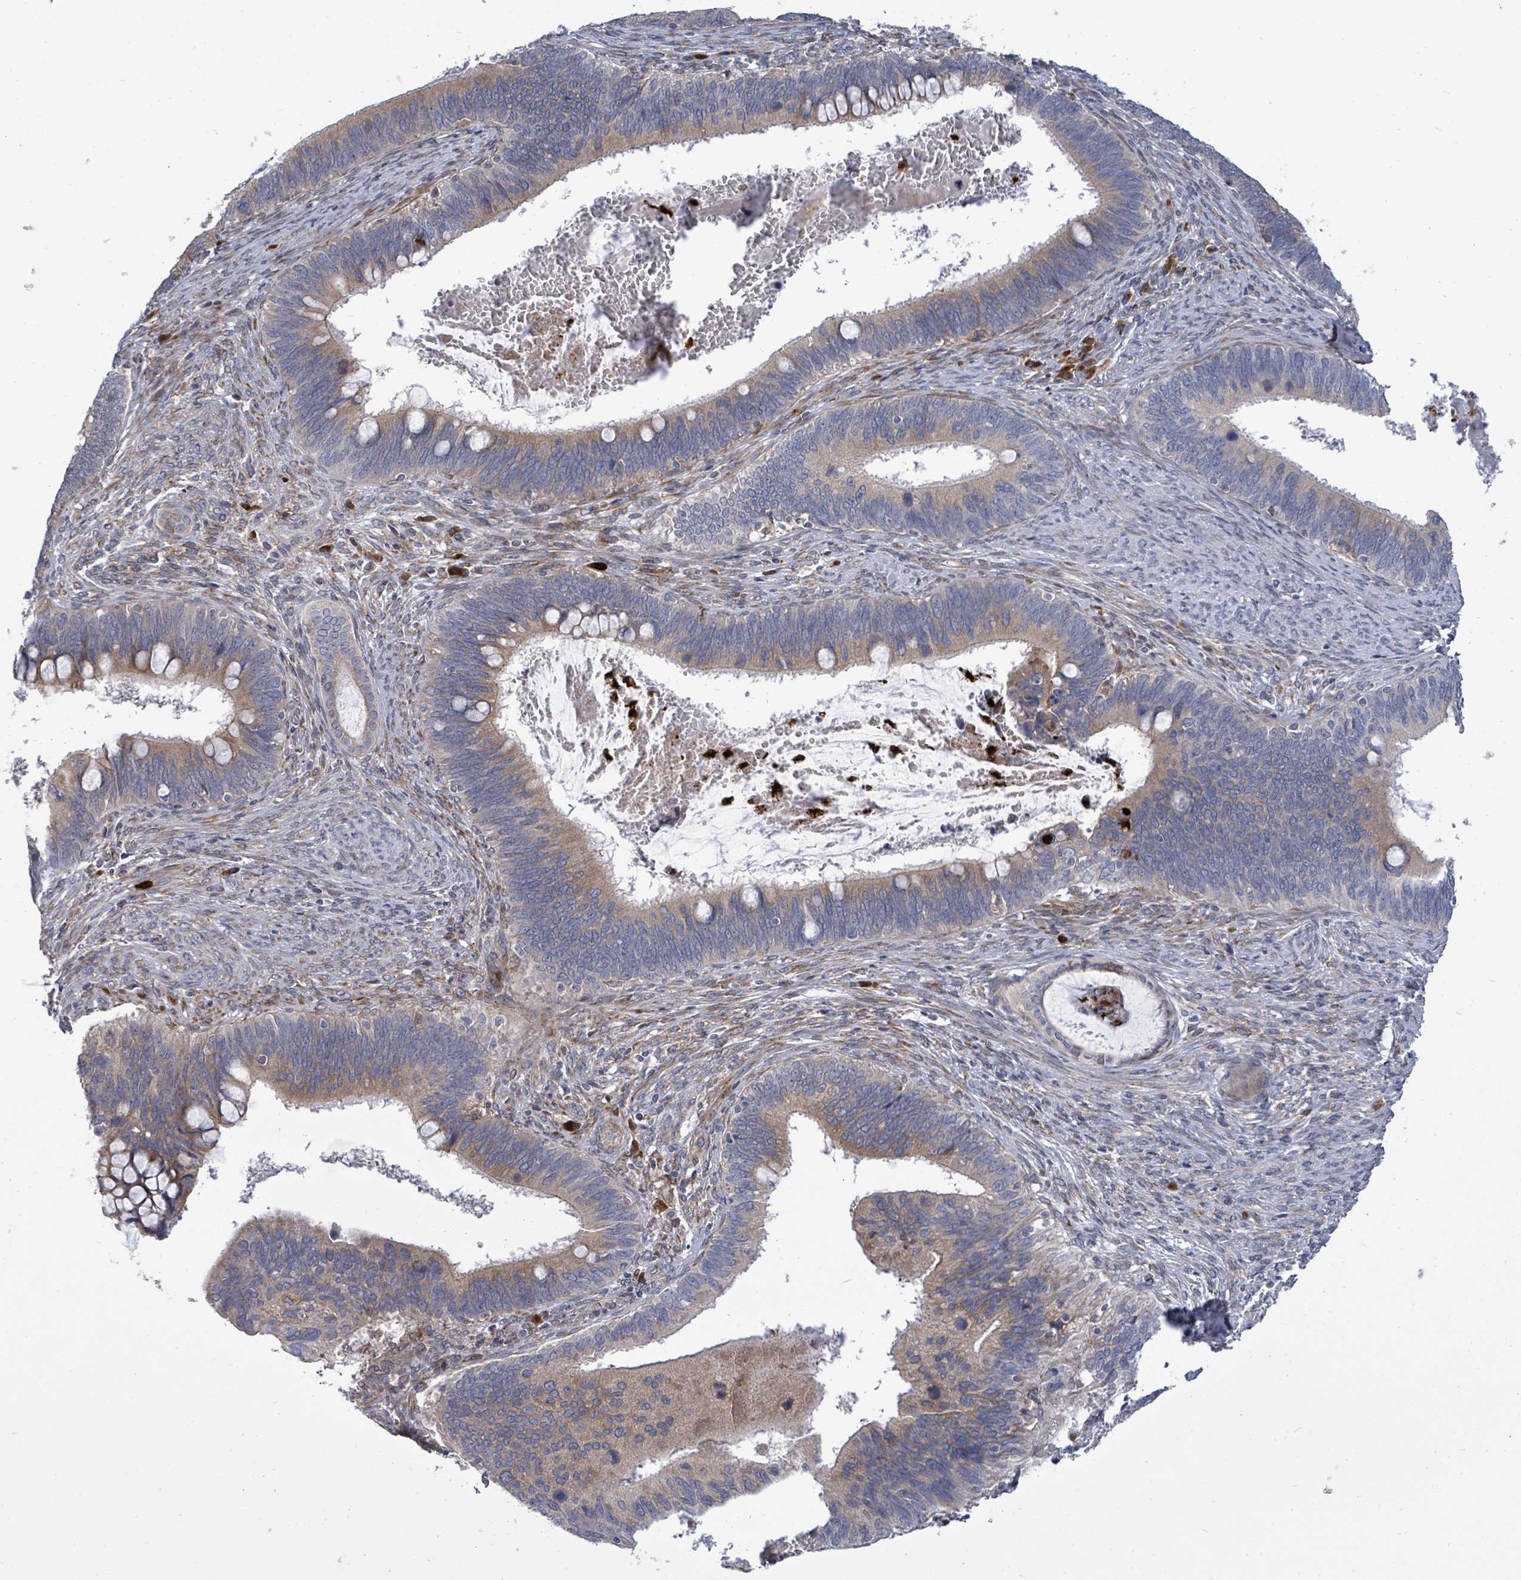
{"staining": {"intensity": "moderate", "quantity": "25%-75%", "location": "cytoplasmic/membranous"}, "tissue": "cervical cancer", "cell_type": "Tumor cells", "image_type": "cancer", "snomed": [{"axis": "morphology", "description": "Adenocarcinoma, NOS"}, {"axis": "topography", "description": "Cervix"}], "caption": "Immunohistochemistry of human adenocarcinoma (cervical) exhibits medium levels of moderate cytoplasmic/membranous staining in about 25%-75% of tumor cells.", "gene": "SAR1A", "patient": {"sex": "female", "age": 42}}